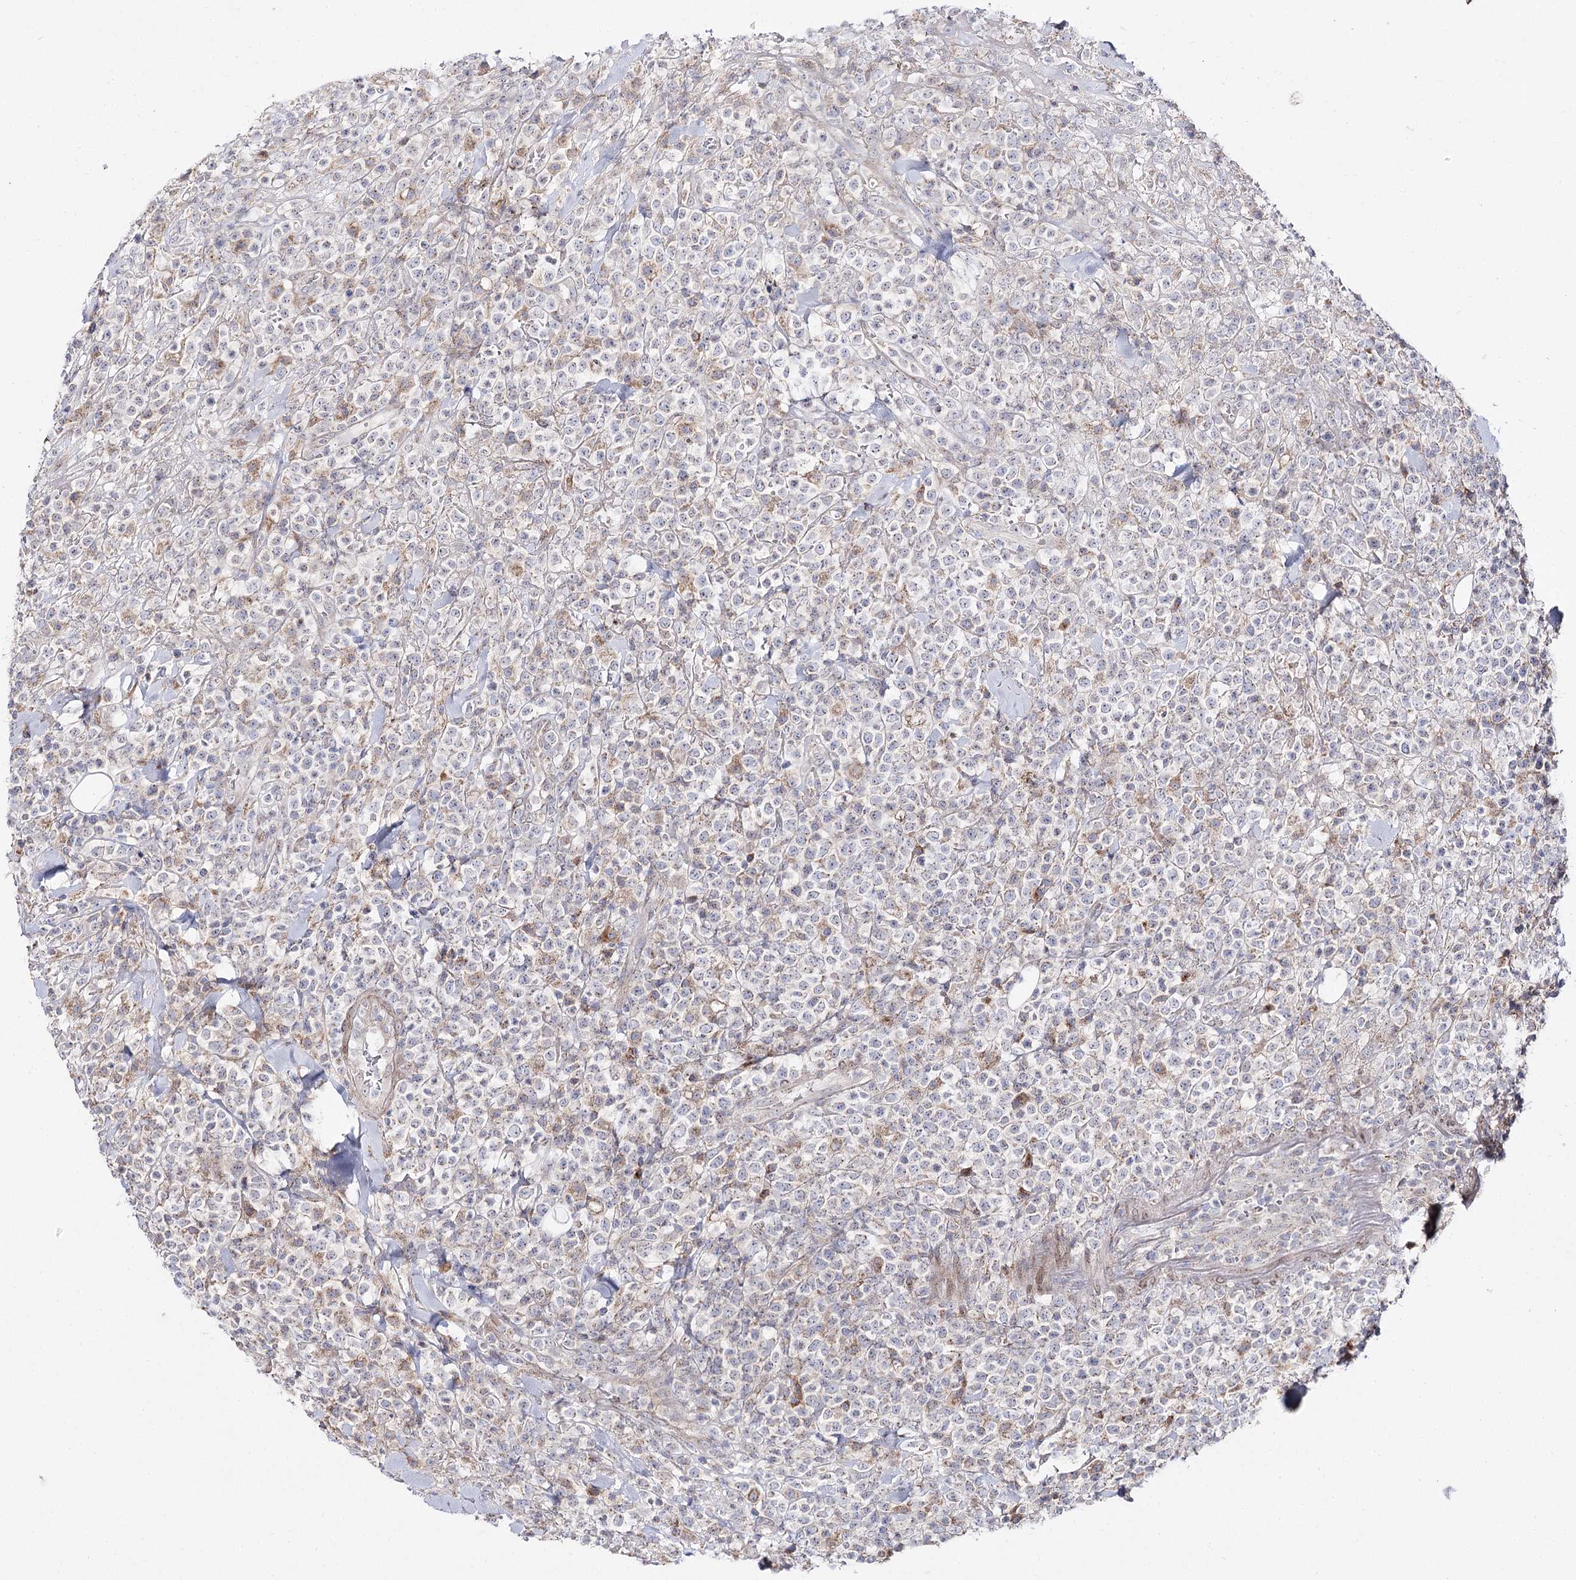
{"staining": {"intensity": "negative", "quantity": "none", "location": "none"}, "tissue": "lymphoma", "cell_type": "Tumor cells", "image_type": "cancer", "snomed": [{"axis": "morphology", "description": "Malignant lymphoma, non-Hodgkin's type, High grade"}, {"axis": "topography", "description": "Colon"}], "caption": "Immunohistochemistry (IHC) micrograph of high-grade malignant lymphoma, non-Hodgkin's type stained for a protein (brown), which exhibits no expression in tumor cells.", "gene": "C11orf80", "patient": {"sex": "female", "age": 53}}